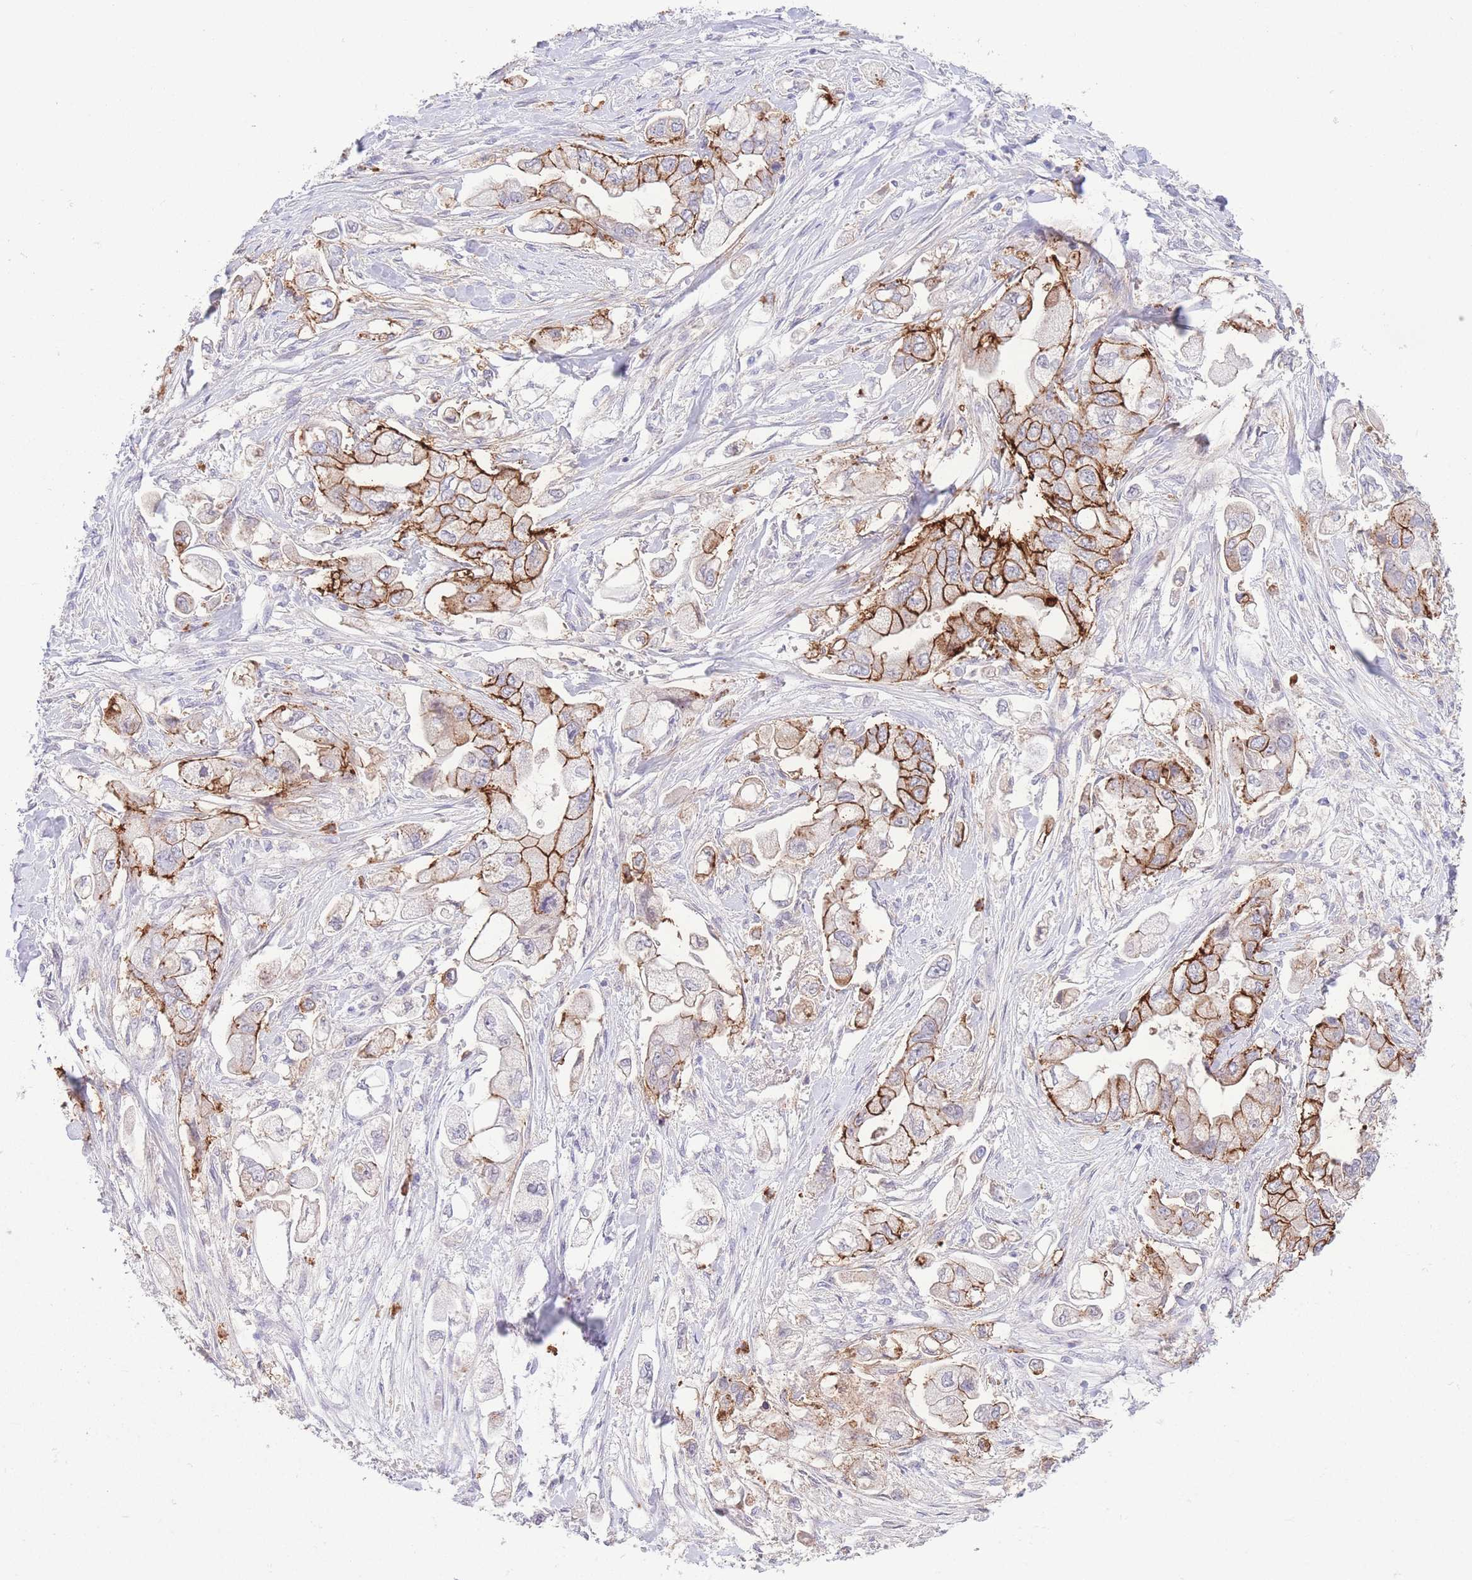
{"staining": {"intensity": "strong", "quantity": "25%-75%", "location": "cytoplasmic/membranous"}, "tissue": "stomach cancer", "cell_type": "Tumor cells", "image_type": "cancer", "snomed": [{"axis": "morphology", "description": "Adenocarcinoma, NOS"}, {"axis": "topography", "description": "Stomach"}], "caption": "Immunohistochemical staining of human stomach cancer shows high levels of strong cytoplasmic/membranous staining in approximately 25%-75% of tumor cells.", "gene": "LCLAT1", "patient": {"sex": "male", "age": 62}}